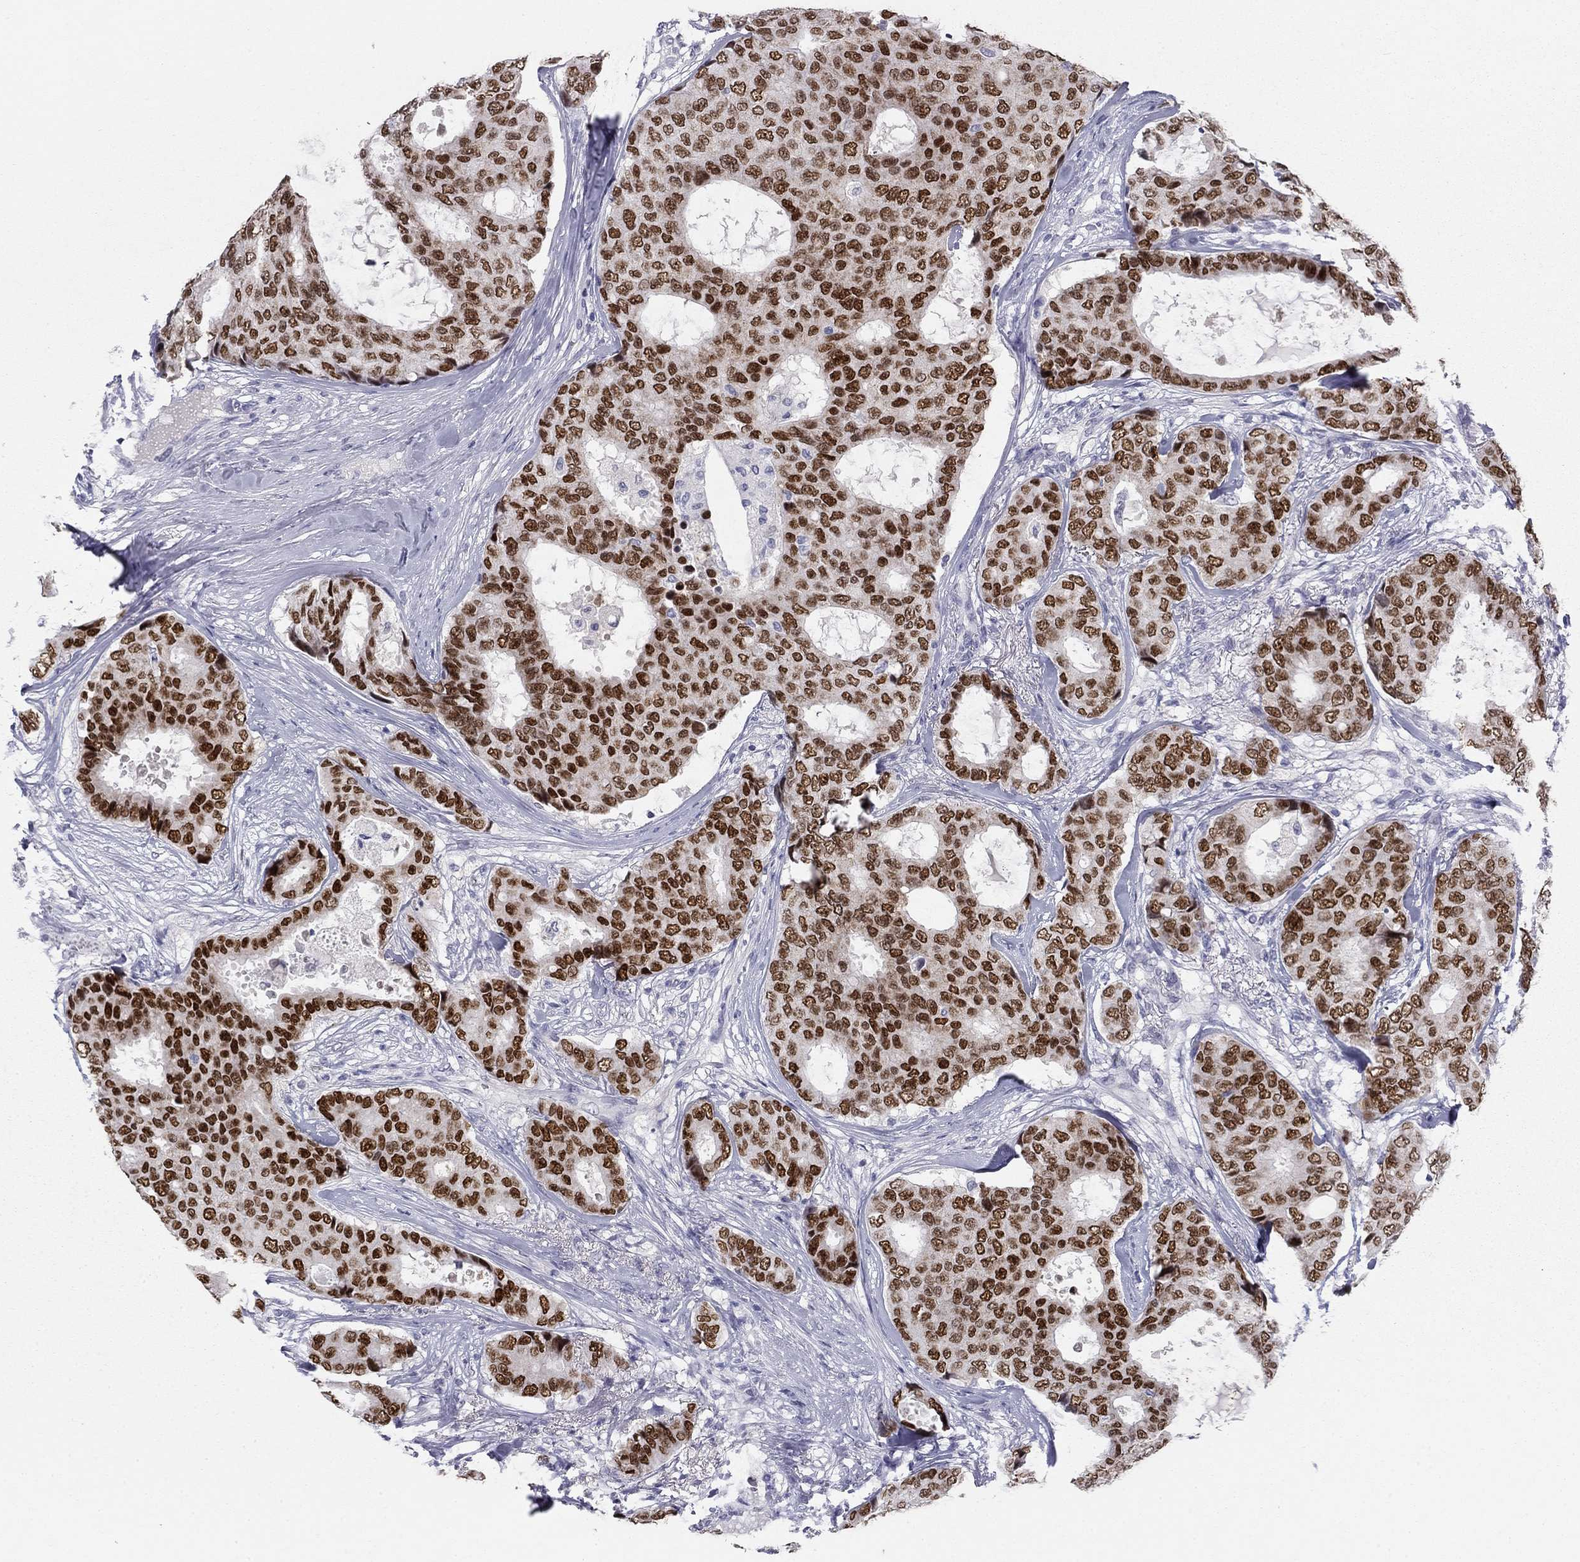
{"staining": {"intensity": "strong", "quantity": ">75%", "location": "nuclear"}, "tissue": "breast cancer", "cell_type": "Tumor cells", "image_type": "cancer", "snomed": [{"axis": "morphology", "description": "Duct carcinoma"}, {"axis": "topography", "description": "Breast"}], "caption": "The immunohistochemical stain shows strong nuclear positivity in tumor cells of breast infiltrating ductal carcinoma tissue.", "gene": "TFAP2B", "patient": {"sex": "female", "age": 75}}